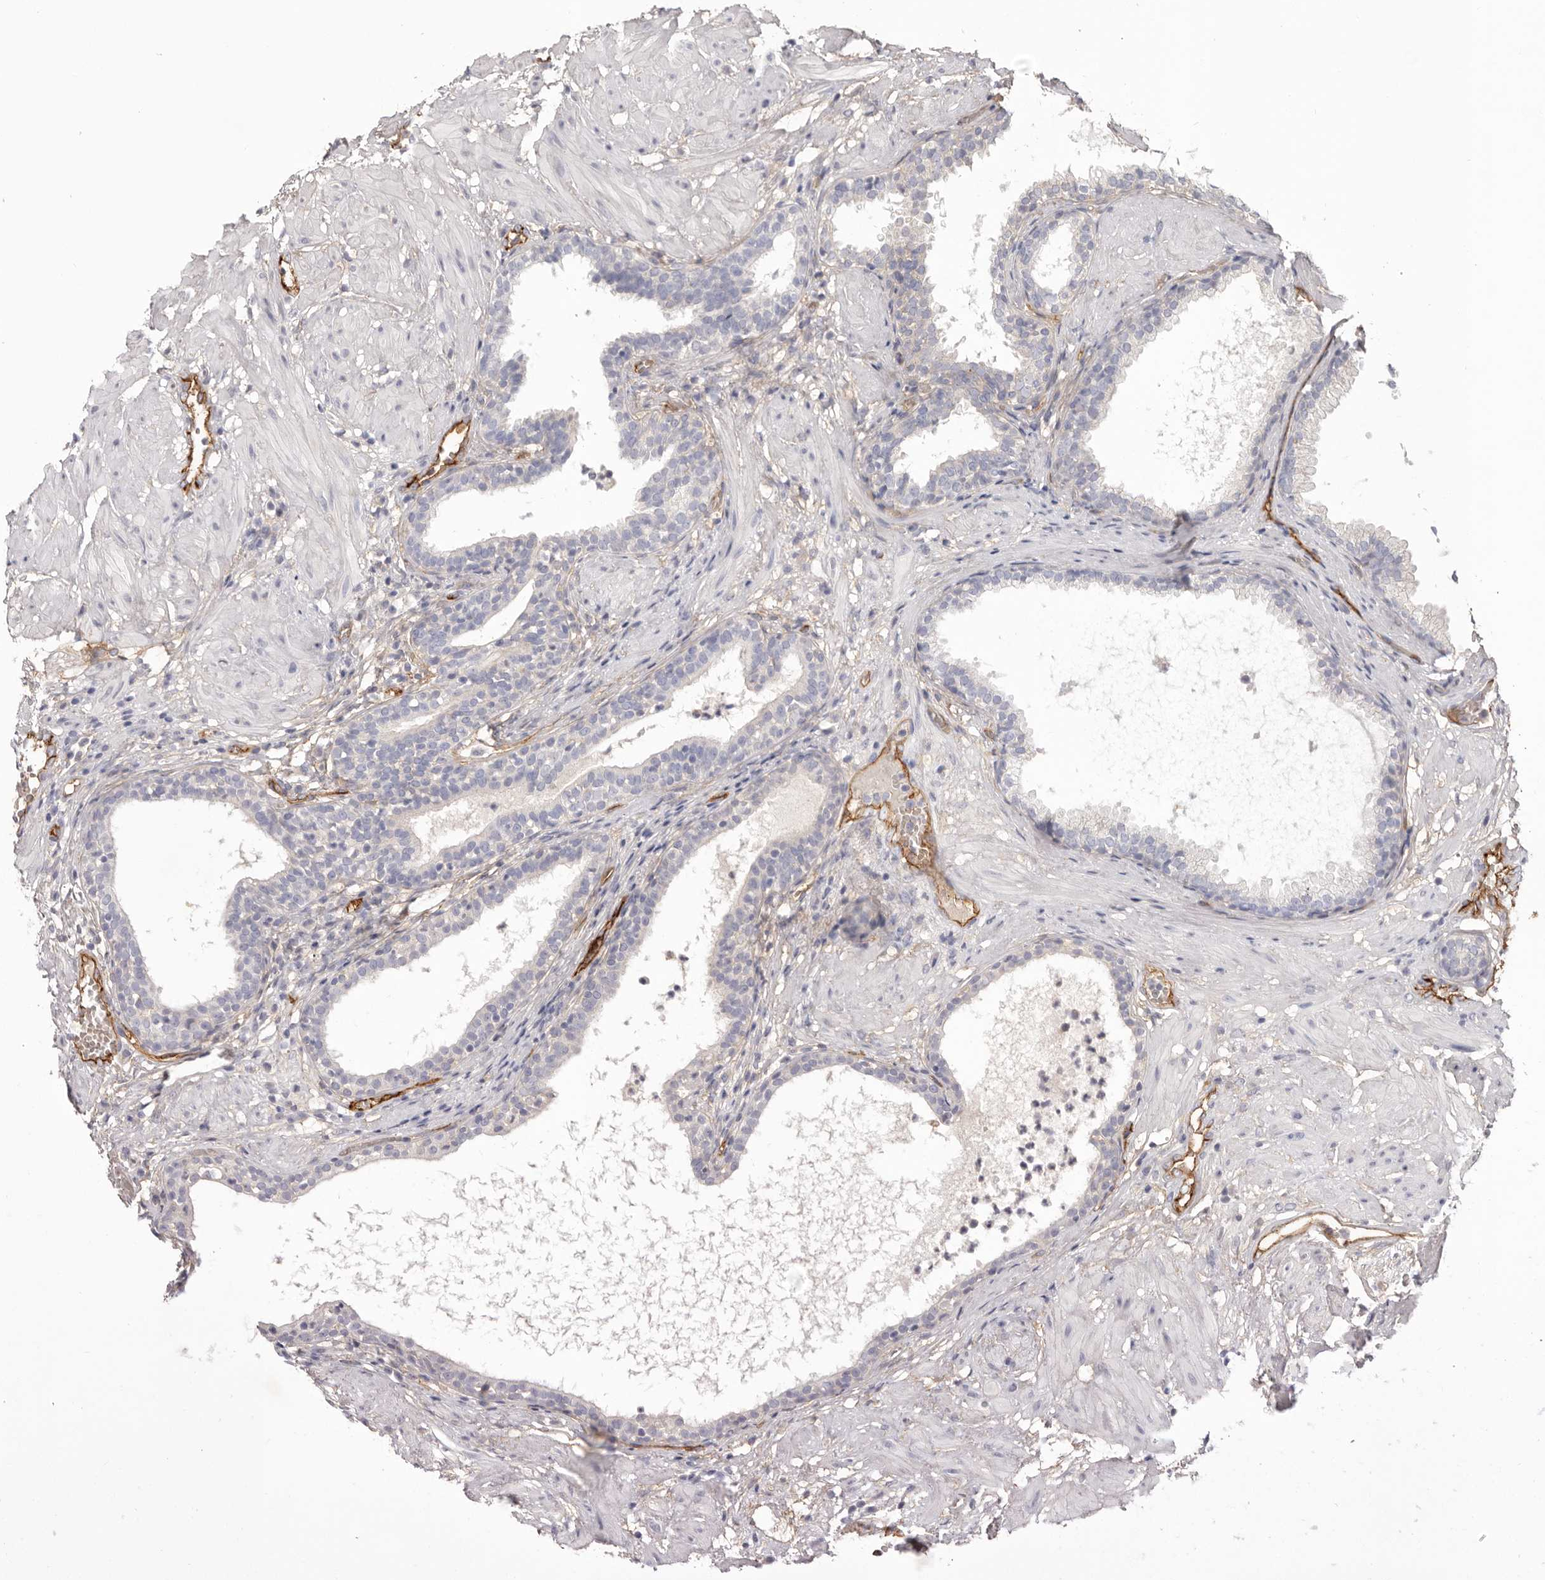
{"staining": {"intensity": "negative", "quantity": "none", "location": "none"}, "tissue": "prostate cancer", "cell_type": "Tumor cells", "image_type": "cancer", "snomed": [{"axis": "morphology", "description": "Adenocarcinoma, Low grade"}, {"axis": "topography", "description": "Prostate"}], "caption": "The image reveals no staining of tumor cells in prostate cancer.", "gene": "LRRC66", "patient": {"sex": "male", "age": 88}}